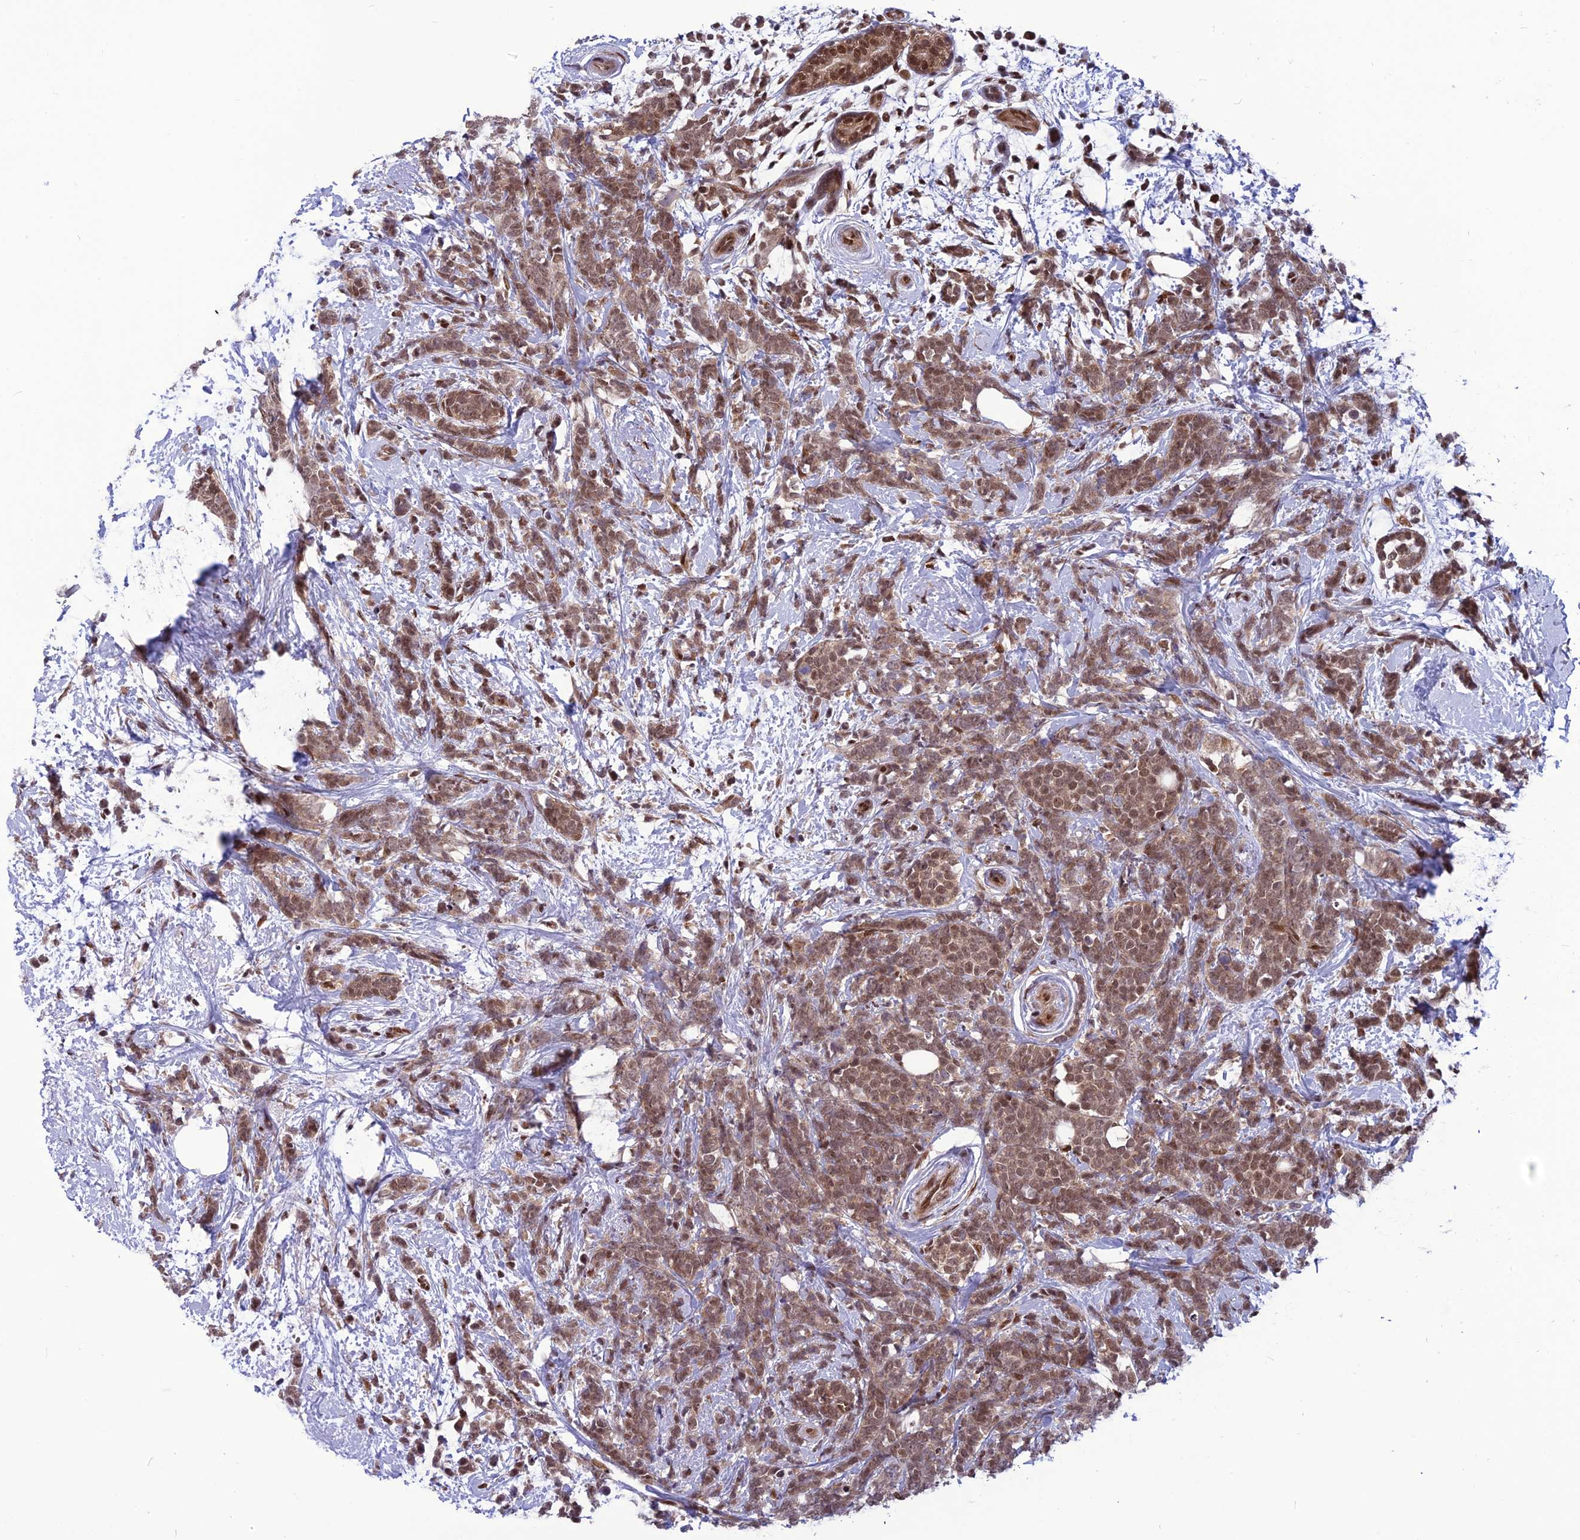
{"staining": {"intensity": "moderate", "quantity": ">75%", "location": "cytoplasmic/membranous,nuclear"}, "tissue": "breast cancer", "cell_type": "Tumor cells", "image_type": "cancer", "snomed": [{"axis": "morphology", "description": "Lobular carcinoma"}, {"axis": "topography", "description": "Breast"}], "caption": "The photomicrograph exhibits staining of breast lobular carcinoma, revealing moderate cytoplasmic/membranous and nuclear protein expression (brown color) within tumor cells.", "gene": "RTRAF", "patient": {"sex": "female", "age": 58}}